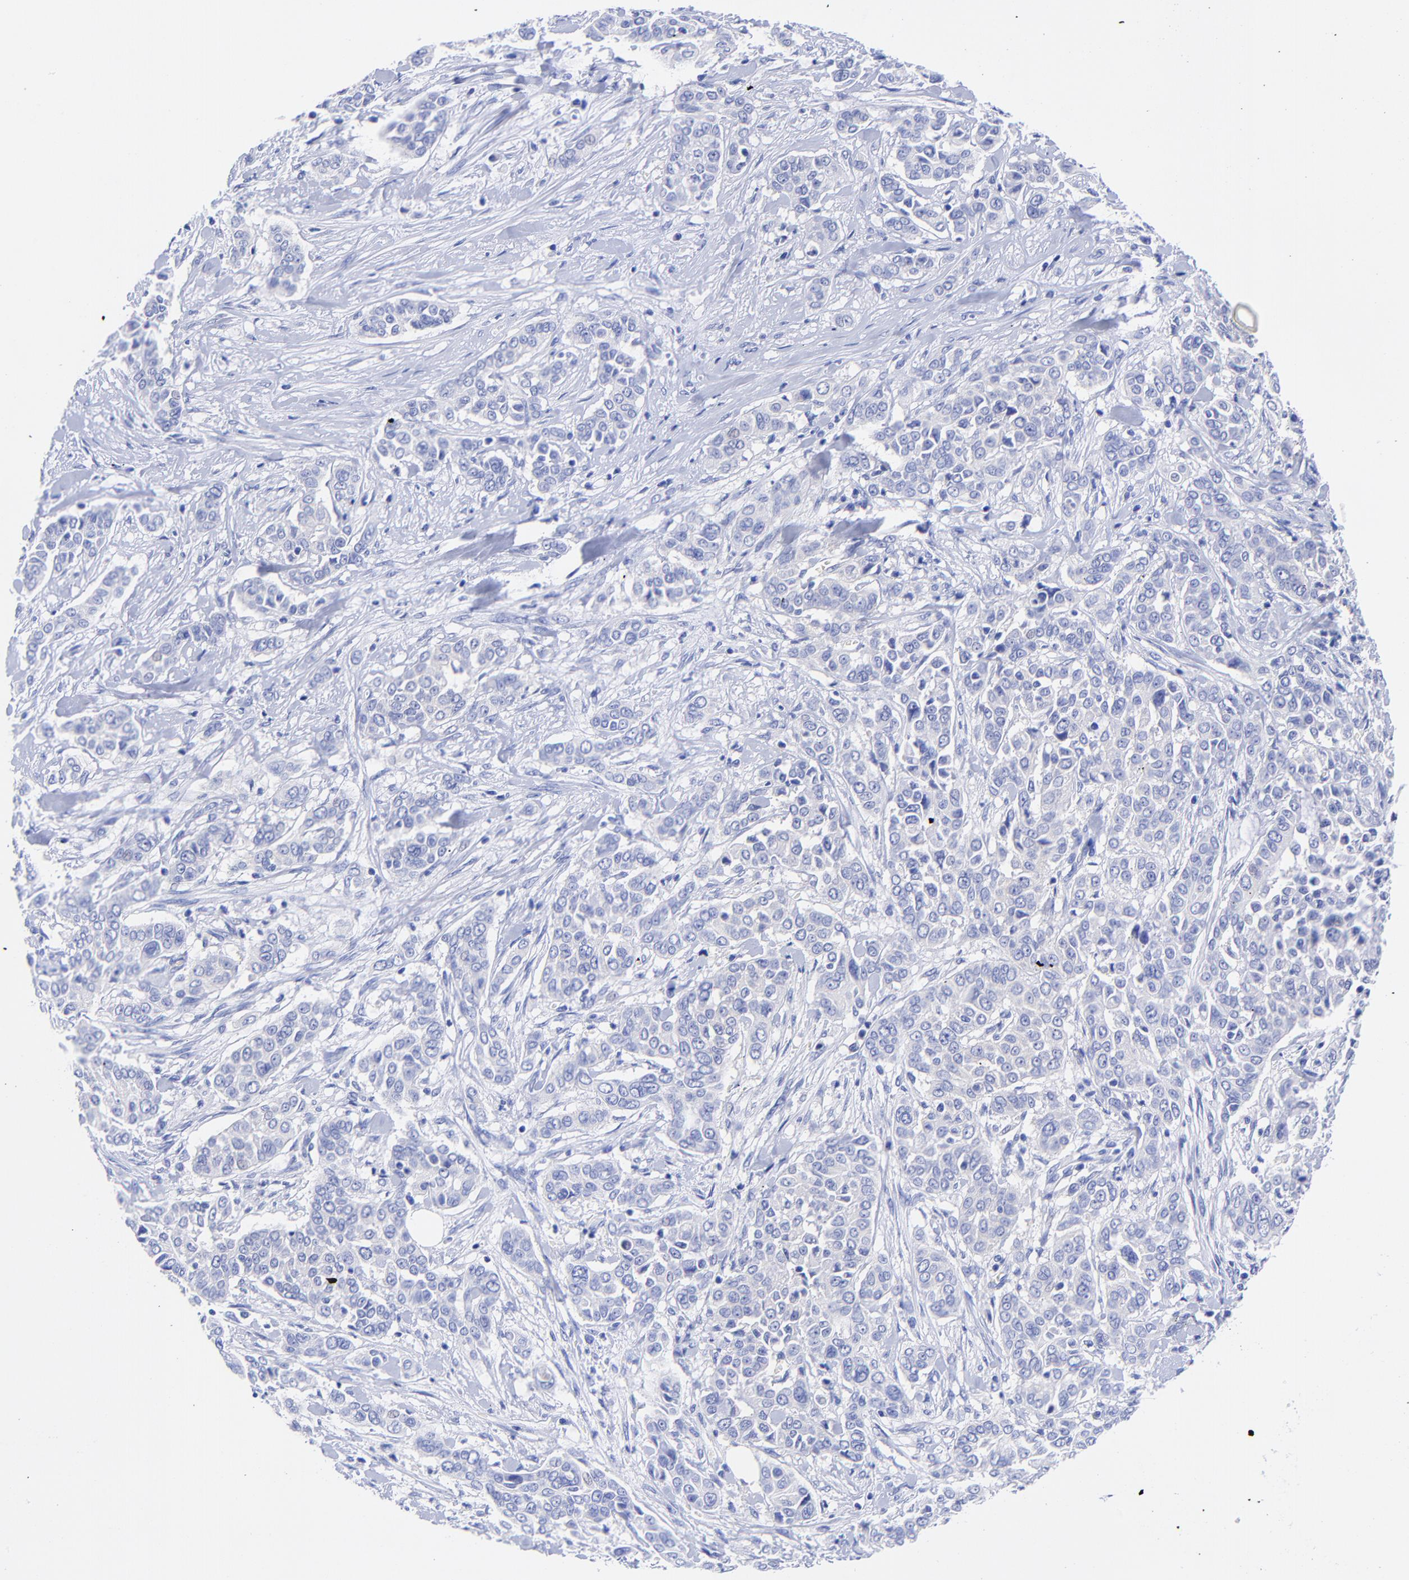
{"staining": {"intensity": "weak", "quantity": "<25%", "location": "cytoplasmic/membranous"}, "tissue": "pancreatic cancer", "cell_type": "Tumor cells", "image_type": "cancer", "snomed": [{"axis": "morphology", "description": "Adenocarcinoma, NOS"}, {"axis": "topography", "description": "Pancreas"}], "caption": "Human pancreatic cancer (adenocarcinoma) stained for a protein using immunohistochemistry reveals no staining in tumor cells.", "gene": "GPHN", "patient": {"sex": "female", "age": 52}}